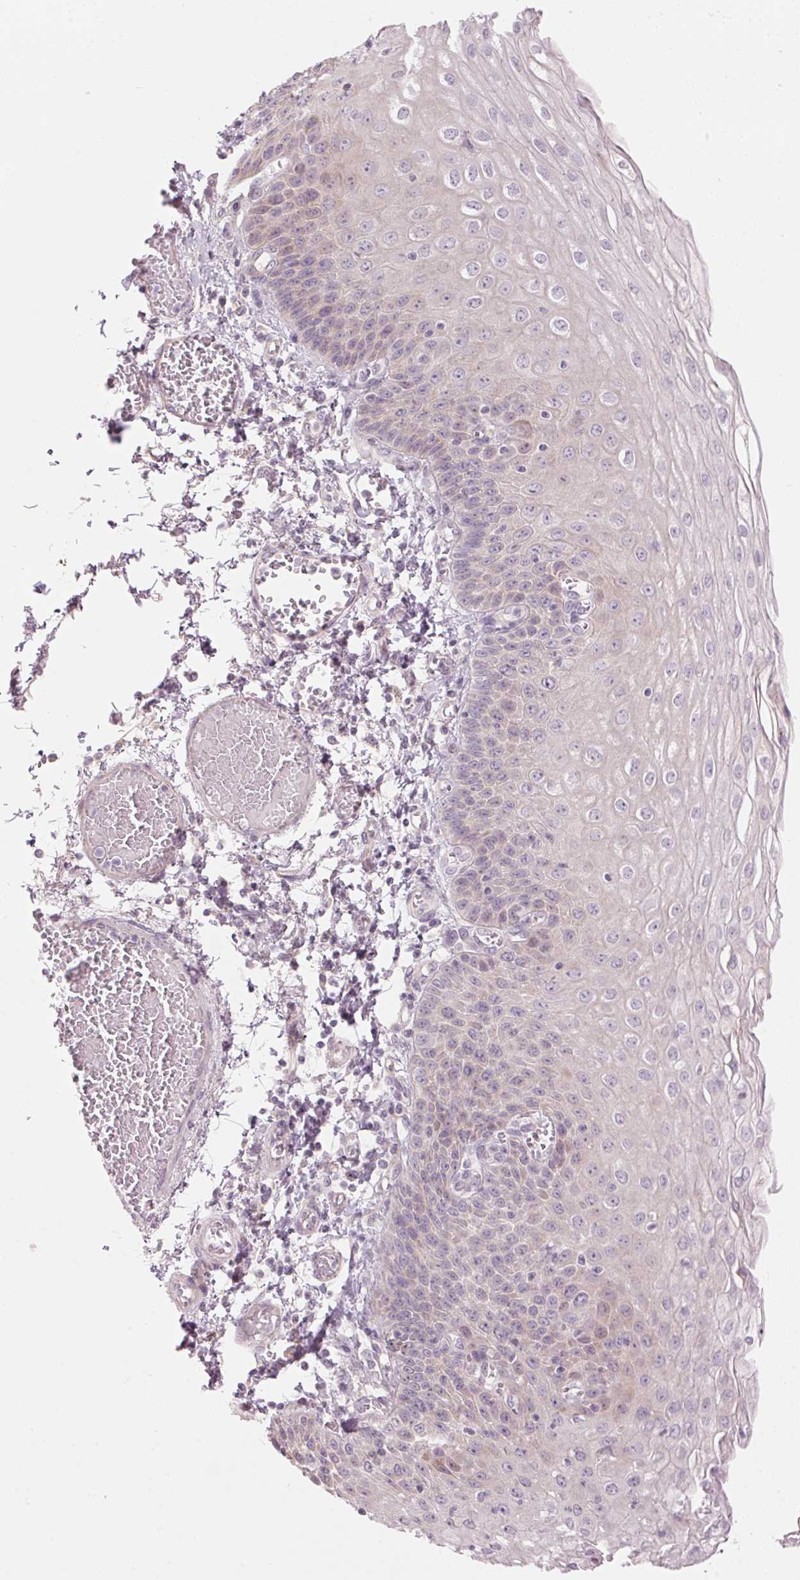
{"staining": {"intensity": "weak", "quantity": "25%-75%", "location": "cytoplasmic/membranous"}, "tissue": "esophagus", "cell_type": "Squamous epithelial cells", "image_type": "normal", "snomed": [{"axis": "morphology", "description": "Normal tissue, NOS"}, {"axis": "morphology", "description": "Adenocarcinoma, NOS"}, {"axis": "topography", "description": "Esophagus"}], "caption": "A brown stain highlights weak cytoplasmic/membranous positivity of a protein in squamous epithelial cells of normal esophagus. (Brightfield microscopy of DAB IHC at high magnification).", "gene": "GNMT", "patient": {"sex": "male", "age": 81}}